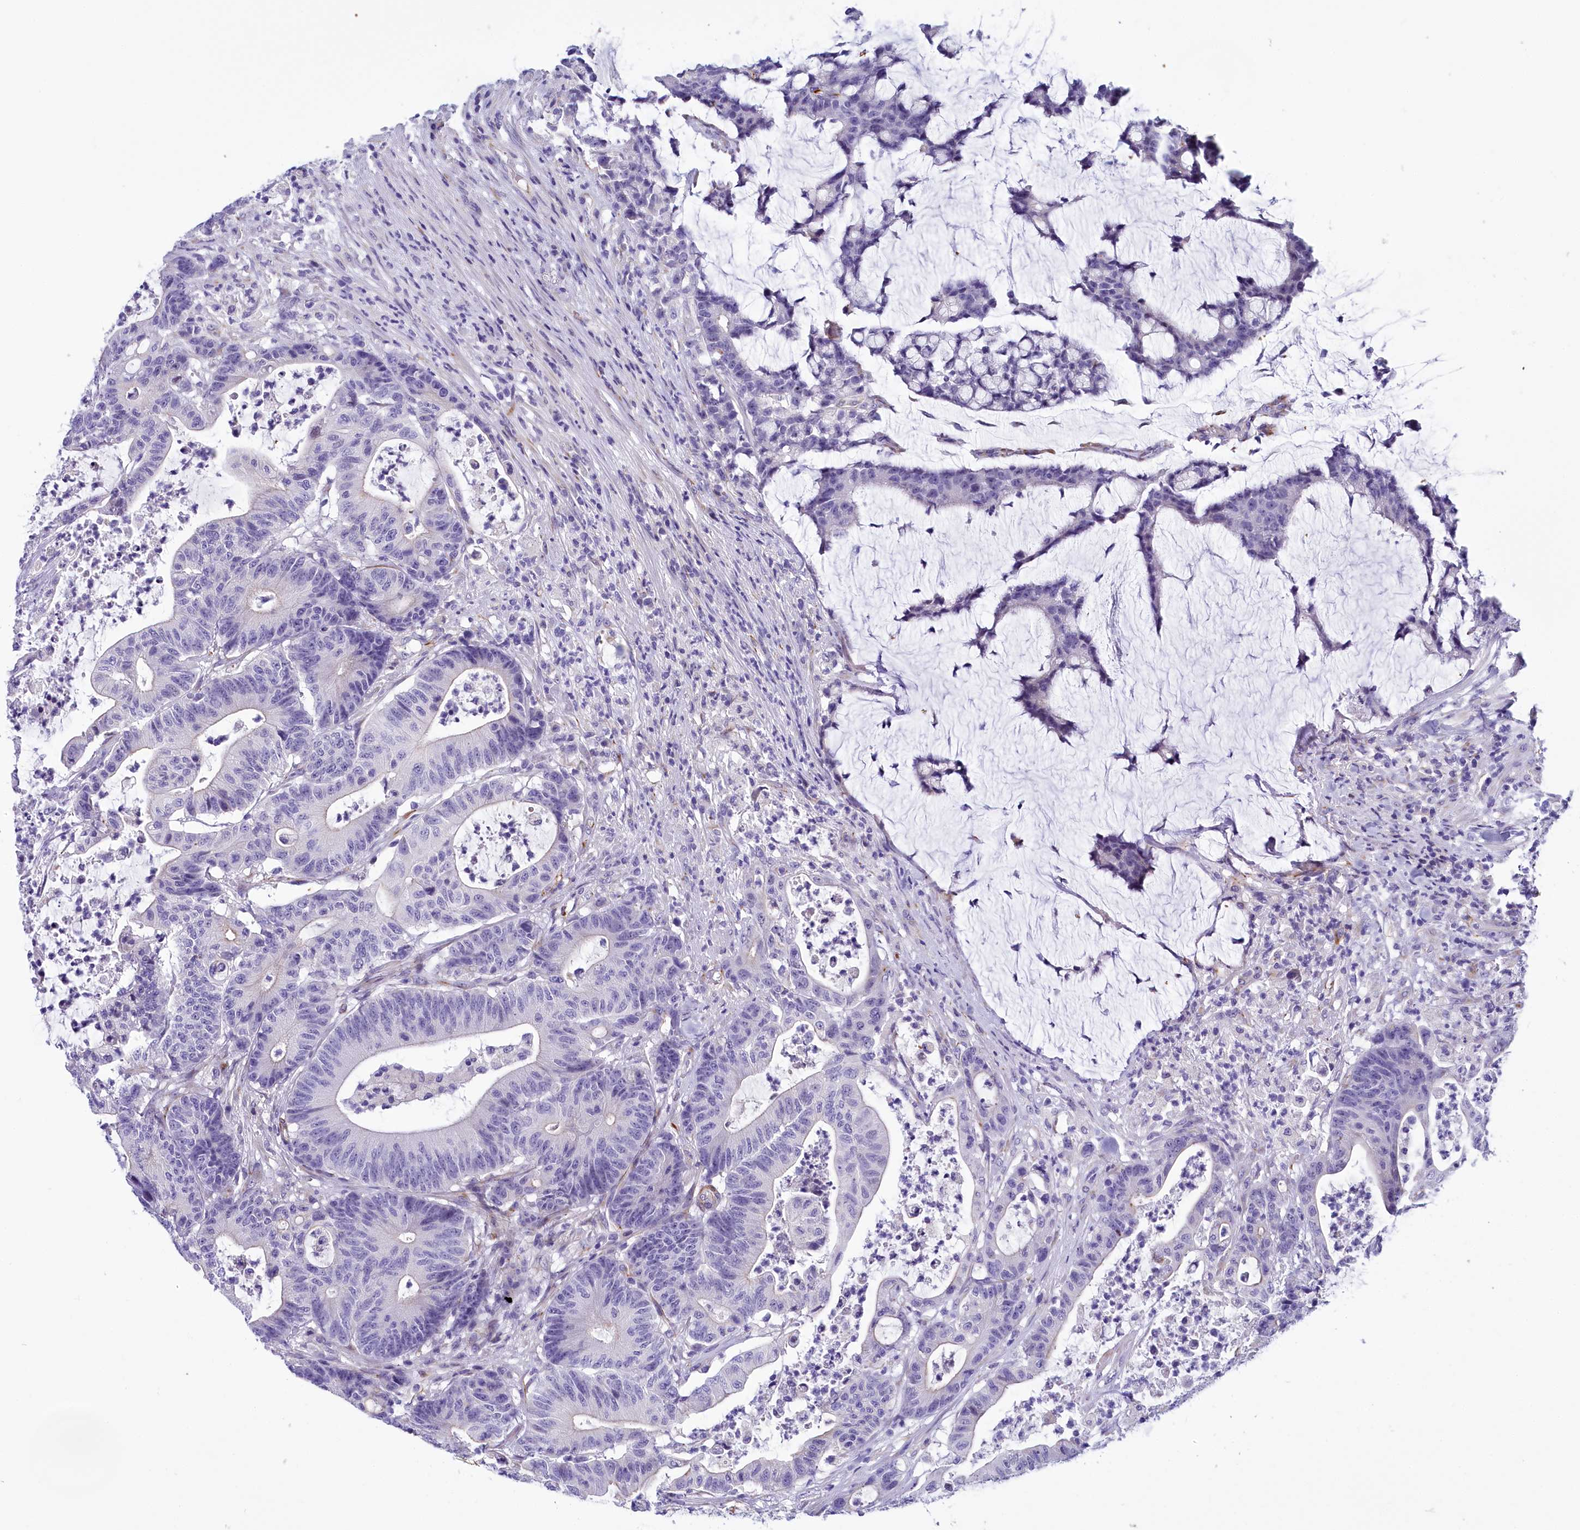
{"staining": {"intensity": "negative", "quantity": "none", "location": "none"}, "tissue": "colorectal cancer", "cell_type": "Tumor cells", "image_type": "cancer", "snomed": [{"axis": "morphology", "description": "Adenocarcinoma, NOS"}, {"axis": "topography", "description": "Colon"}], "caption": "Photomicrograph shows no protein staining in tumor cells of colorectal cancer tissue.", "gene": "TIMM22", "patient": {"sex": "female", "age": 84}}